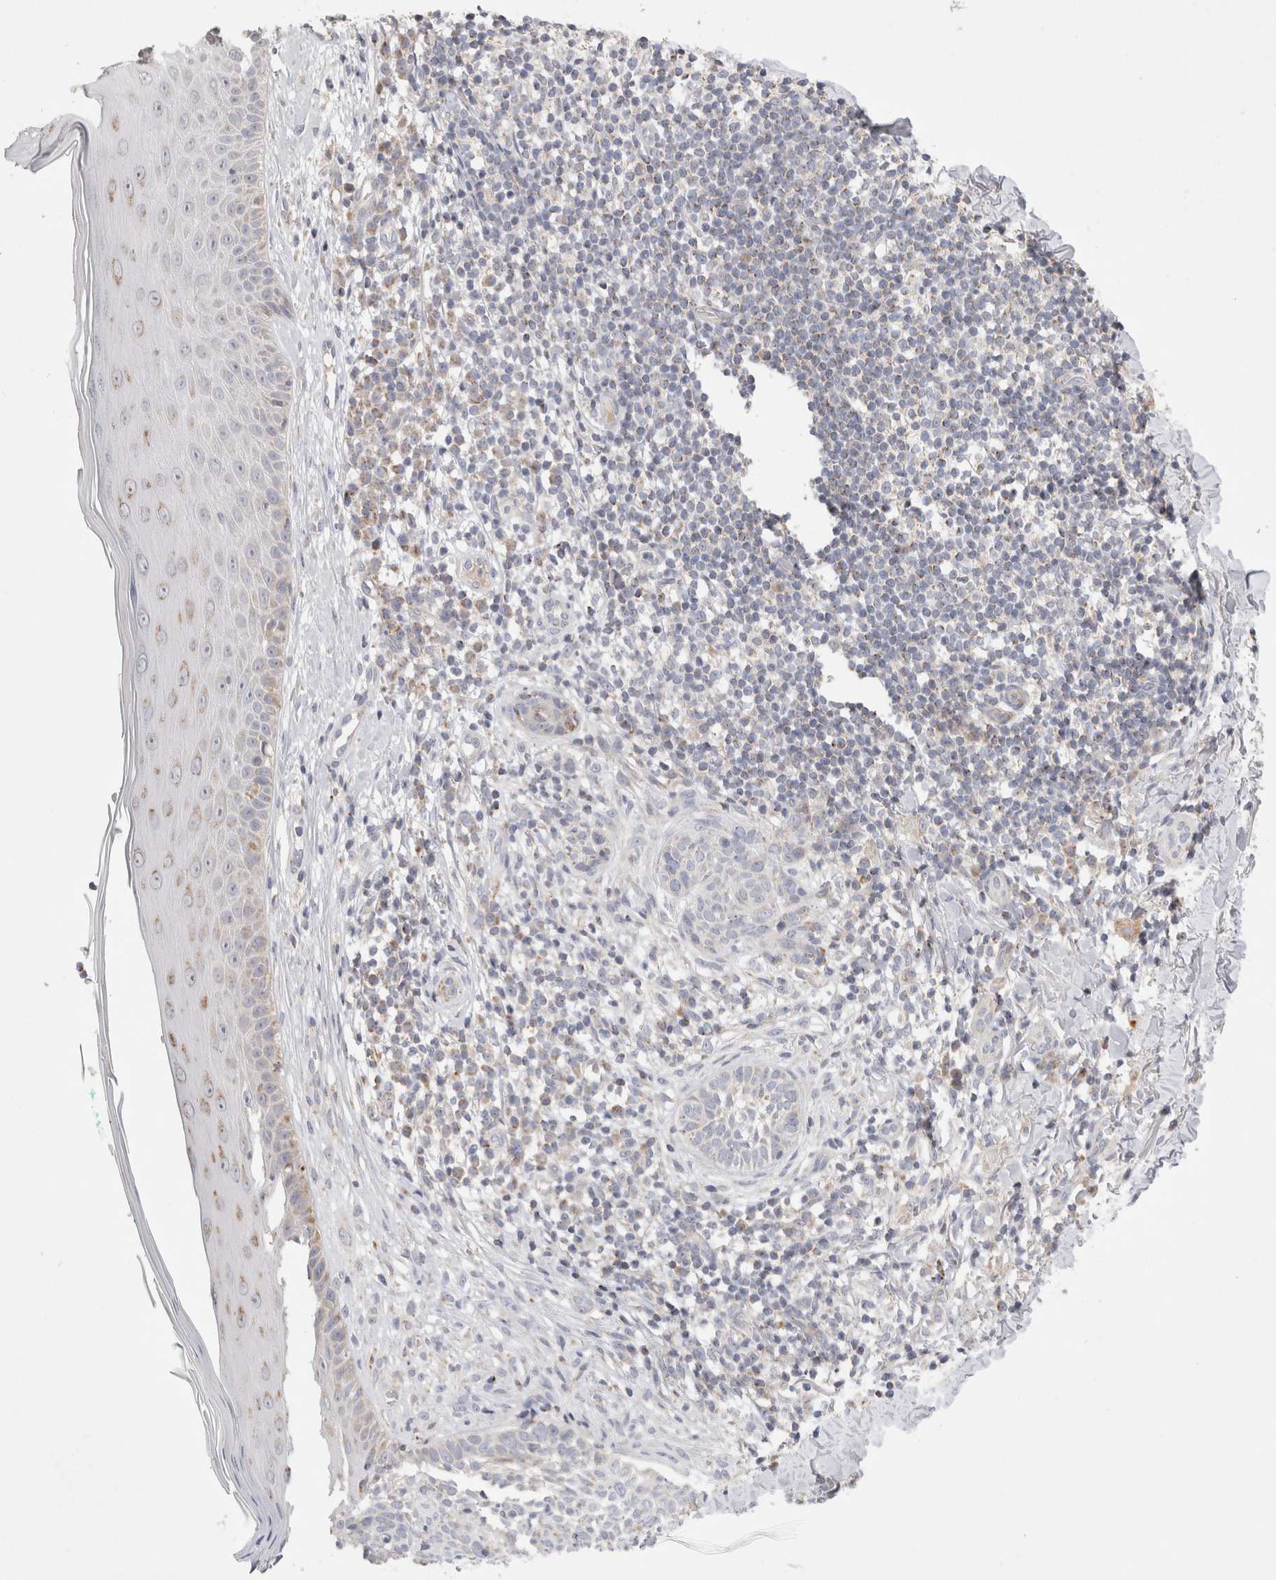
{"staining": {"intensity": "negative", "quantity": "none", "location": "none"}, "tissue": "skin cancer", "cell_type": "Tumor cells", "image_type": "cancer", "snomed": [{"axis": "morphology", "description": "Normal tissue, NOS"}, {"axis": "morphology", "description": "Basal cell carcinoma"}, {"axis": "topography", "description": "Skin"}], "caption": "Immunohistochemistry (IHC) micrograph of neoplastic tissue: basal cell carcinoma (skin) stained with DAB (3,3'-diaminobenzidine) exhibits no significant protein expression in tumor cells.", "gene": "CHADL", "patient": {"sex": "male", "age": 67}}